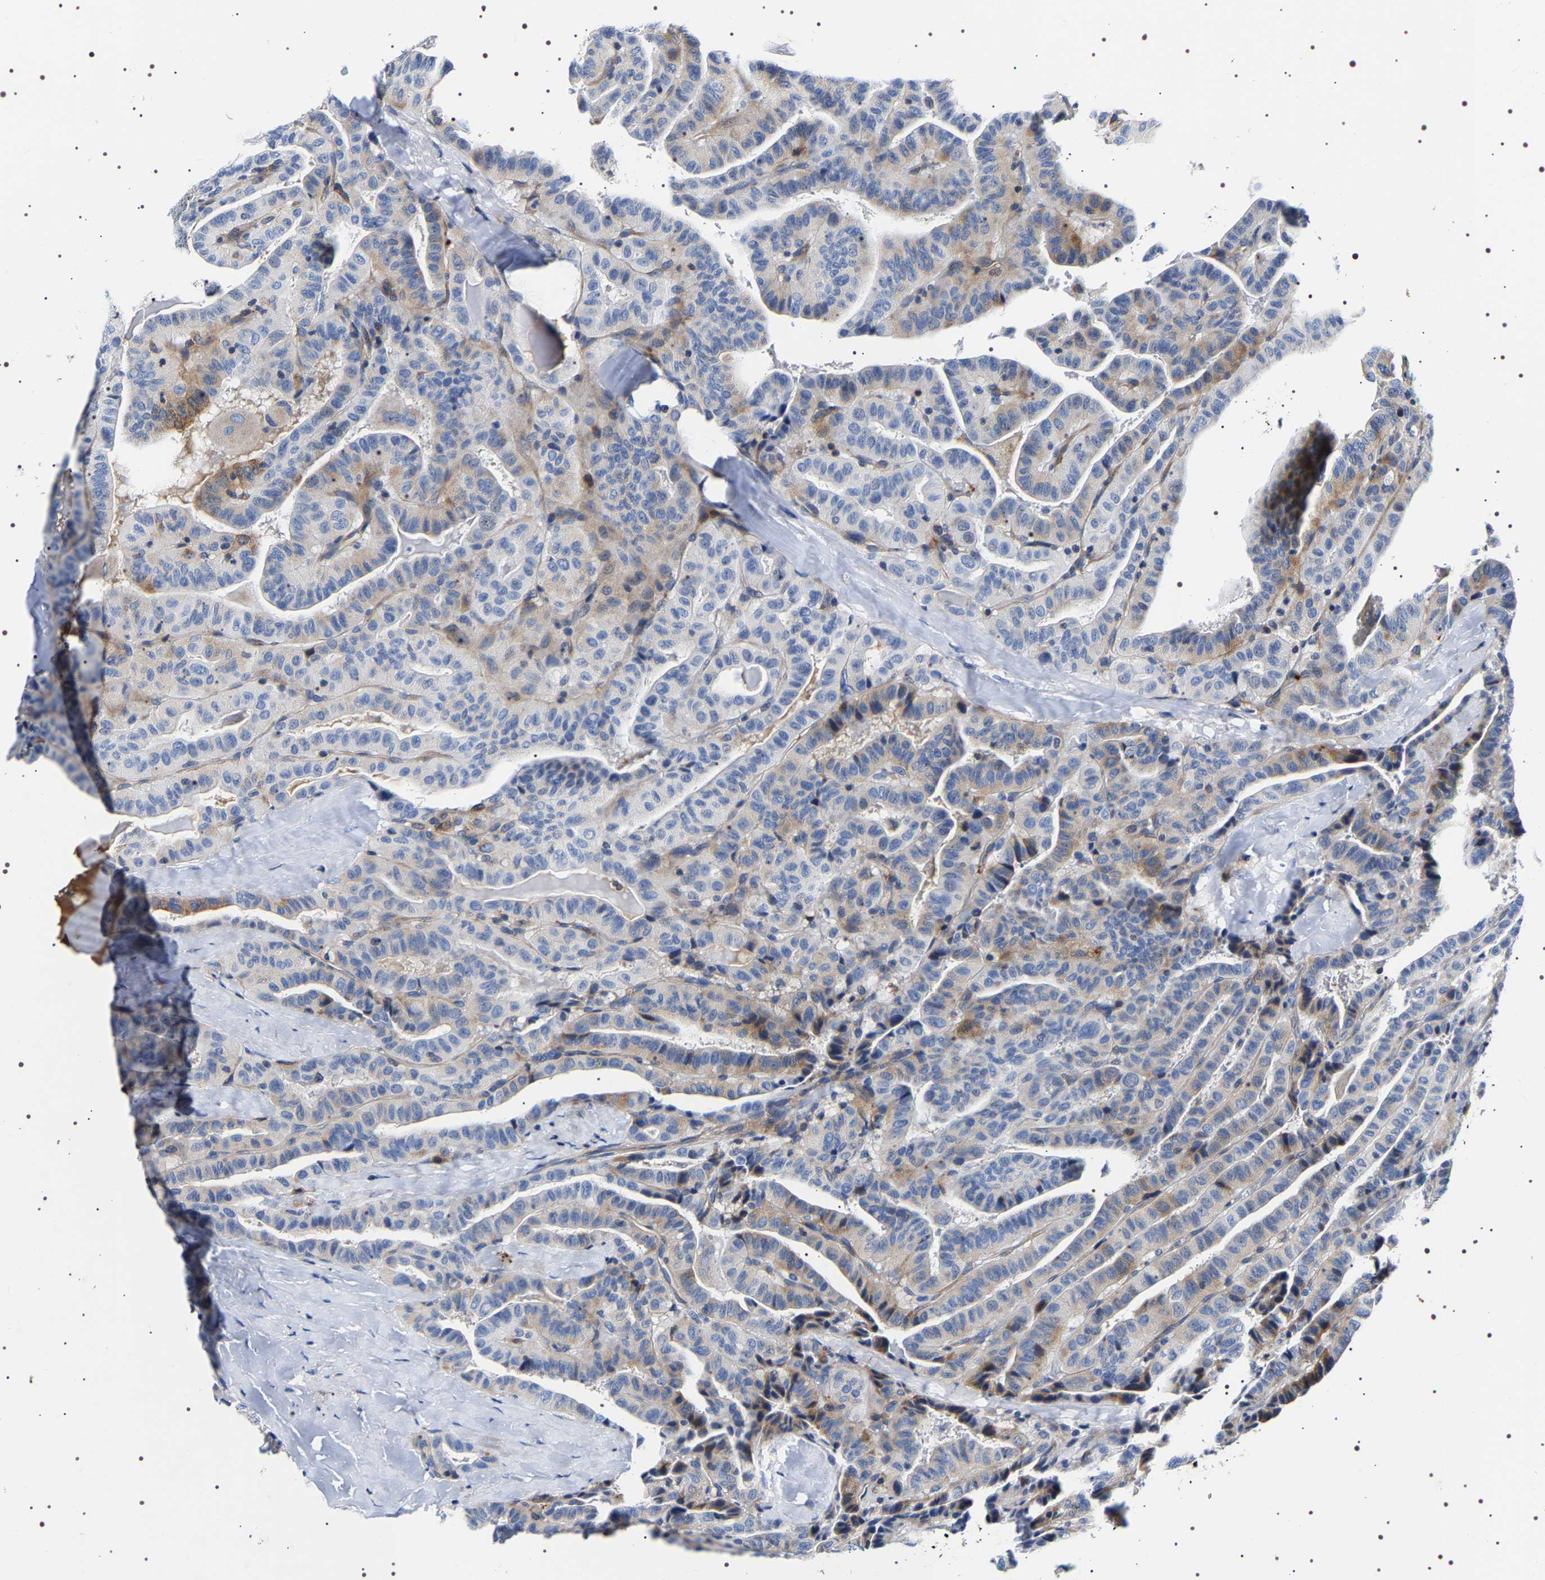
{"staining": {"intensity": "moderate", "quantity": "<25%", "location": "cytoplasmic/membranous"}, "tissue": "thyroid cancer", "cell_type": "Tumor cells", "image_type": "cancer", "snomed": [{"axis": "morphology", "description": "Papillary adenocarcinoma, NOS"}, {"axis": "topography", "description": "Thyroid gland"}], "caption": "Thyroid cancer (papillary adenocarcinoma) was stained to show a protein in brown. There is low levels of moderate cytoplasmic/membranous staining in about <25% of tumor cells.", "gene": "SQLE", "patient": {"sex": "male", "age": 77}}